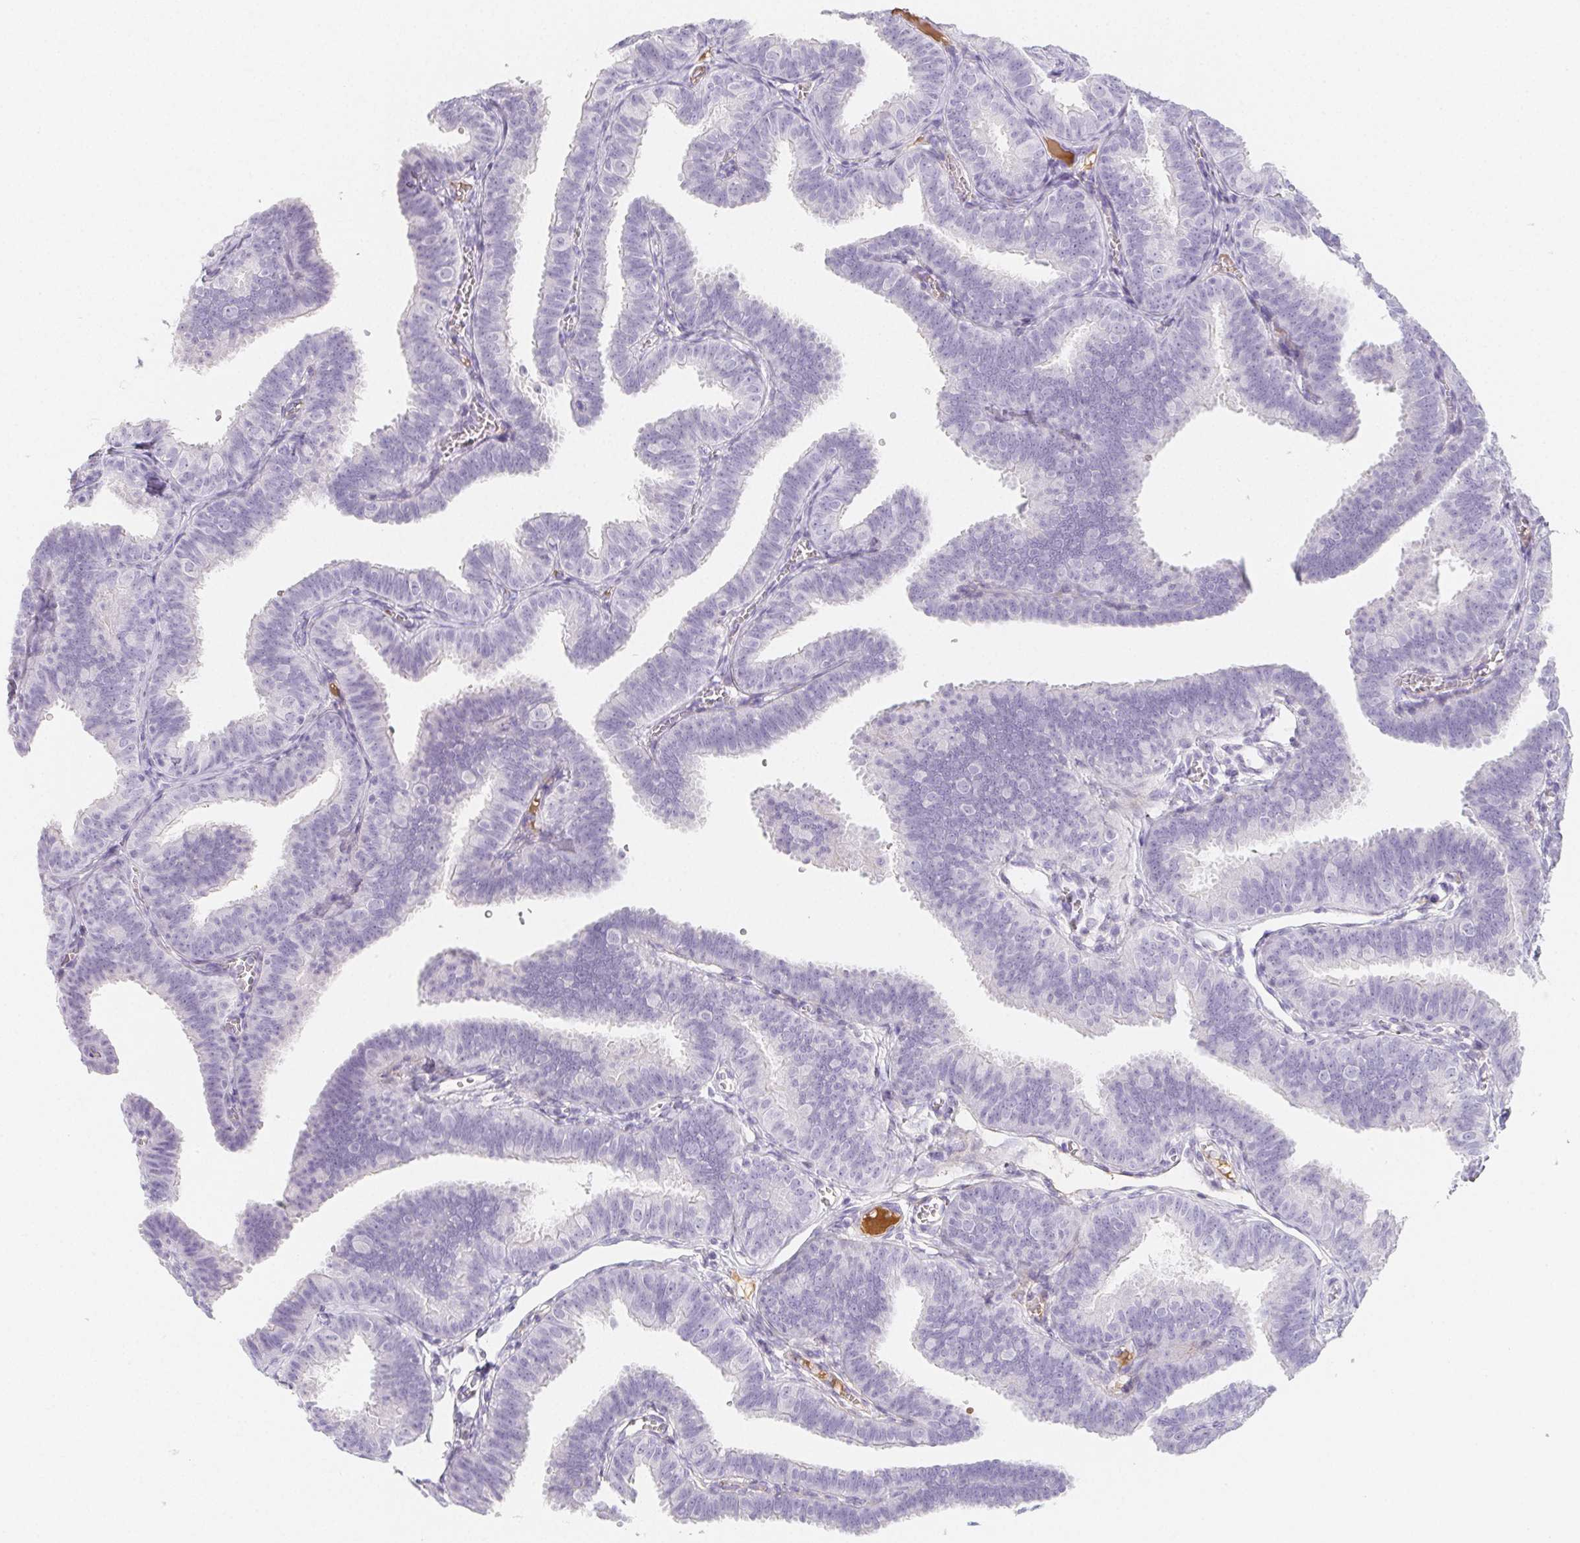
{"staining": {"intensity": "negative", "quantity": "none", "location": "none"}, "tissue": "fallopian tube", "cell_type": "Glandular cells", "image_type": "normal", "snomed": [{"axis": "morphology", "description": "Normal tissue, NOS"}, {"axis": "topography", "description": "Fallopian tube"}], "caption": "Human fallopian tube stained for a protein using immunohistochemistry (IHC) shows no staining in glandular cells.", "gene": "ITIH2", "patient": {"sex": "female", "age": 25}}